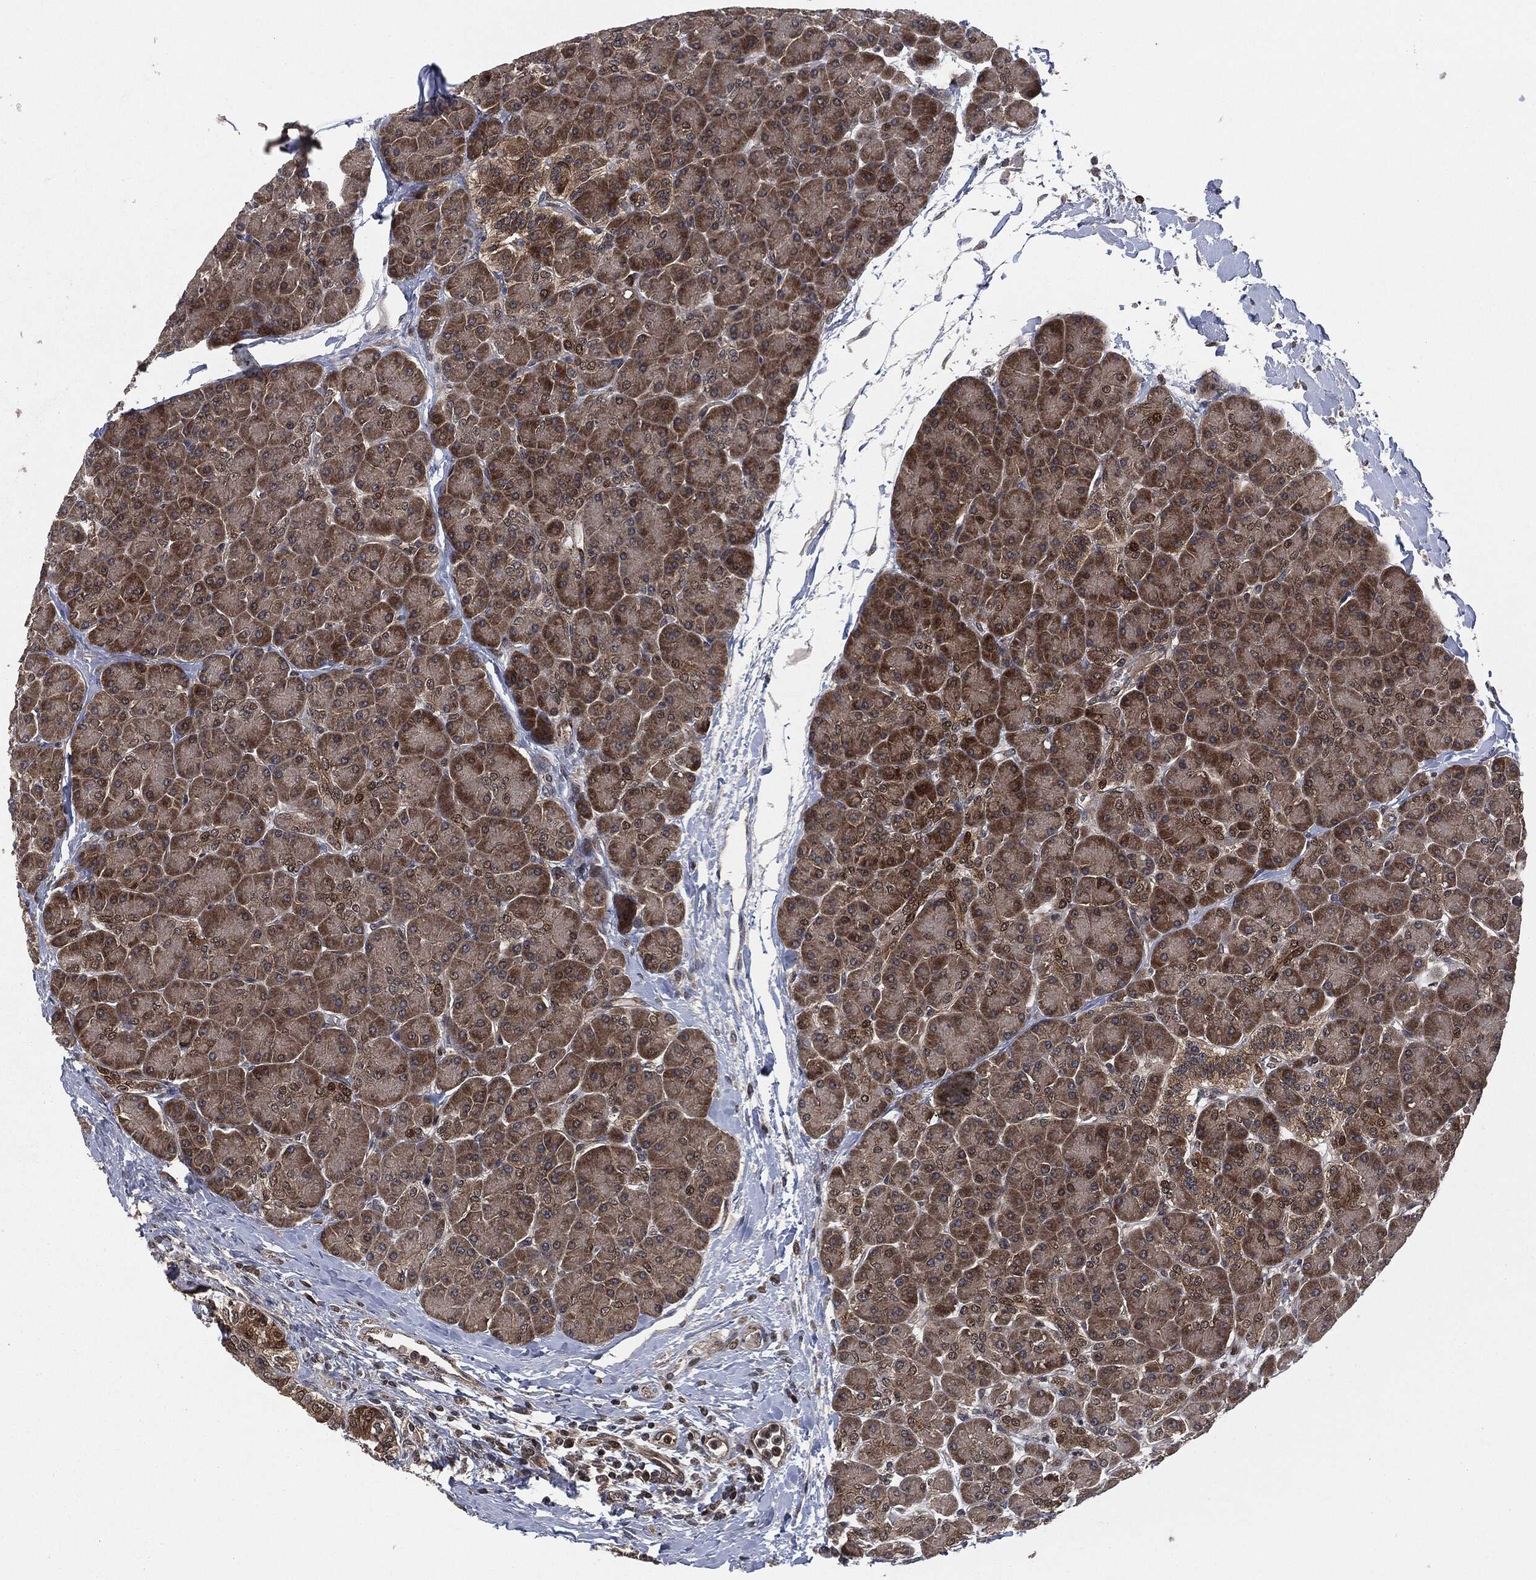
{"staining": {"intensity": "strong", "quantity": ">75%", "location": "cytoplasmic/membranous"}, "tissue": "pancreas", "cell_type": "Exocrine glandular cells", "image_type": "normal", "snomed": [{"axis": "morphology", "description": "Normal tissue, NOS"}, {"axis": "topography", "description": "Pancreas"}], "caption": "An immunohistochemistry (IHC) photomicrograph of normal tissue is shown. Protein staining in brown labels strong cytoplasmic/membranous positivity in pancreas within exocrine glandular cells. The staining is performed using DAB (3,3'-diaminobenzidine) brown chromogen to label protein expression. The nuclei are counter-stained blue using hematoxylin.", "gene": "HRAS", "patient": {"sex": "female", "age": 44}}